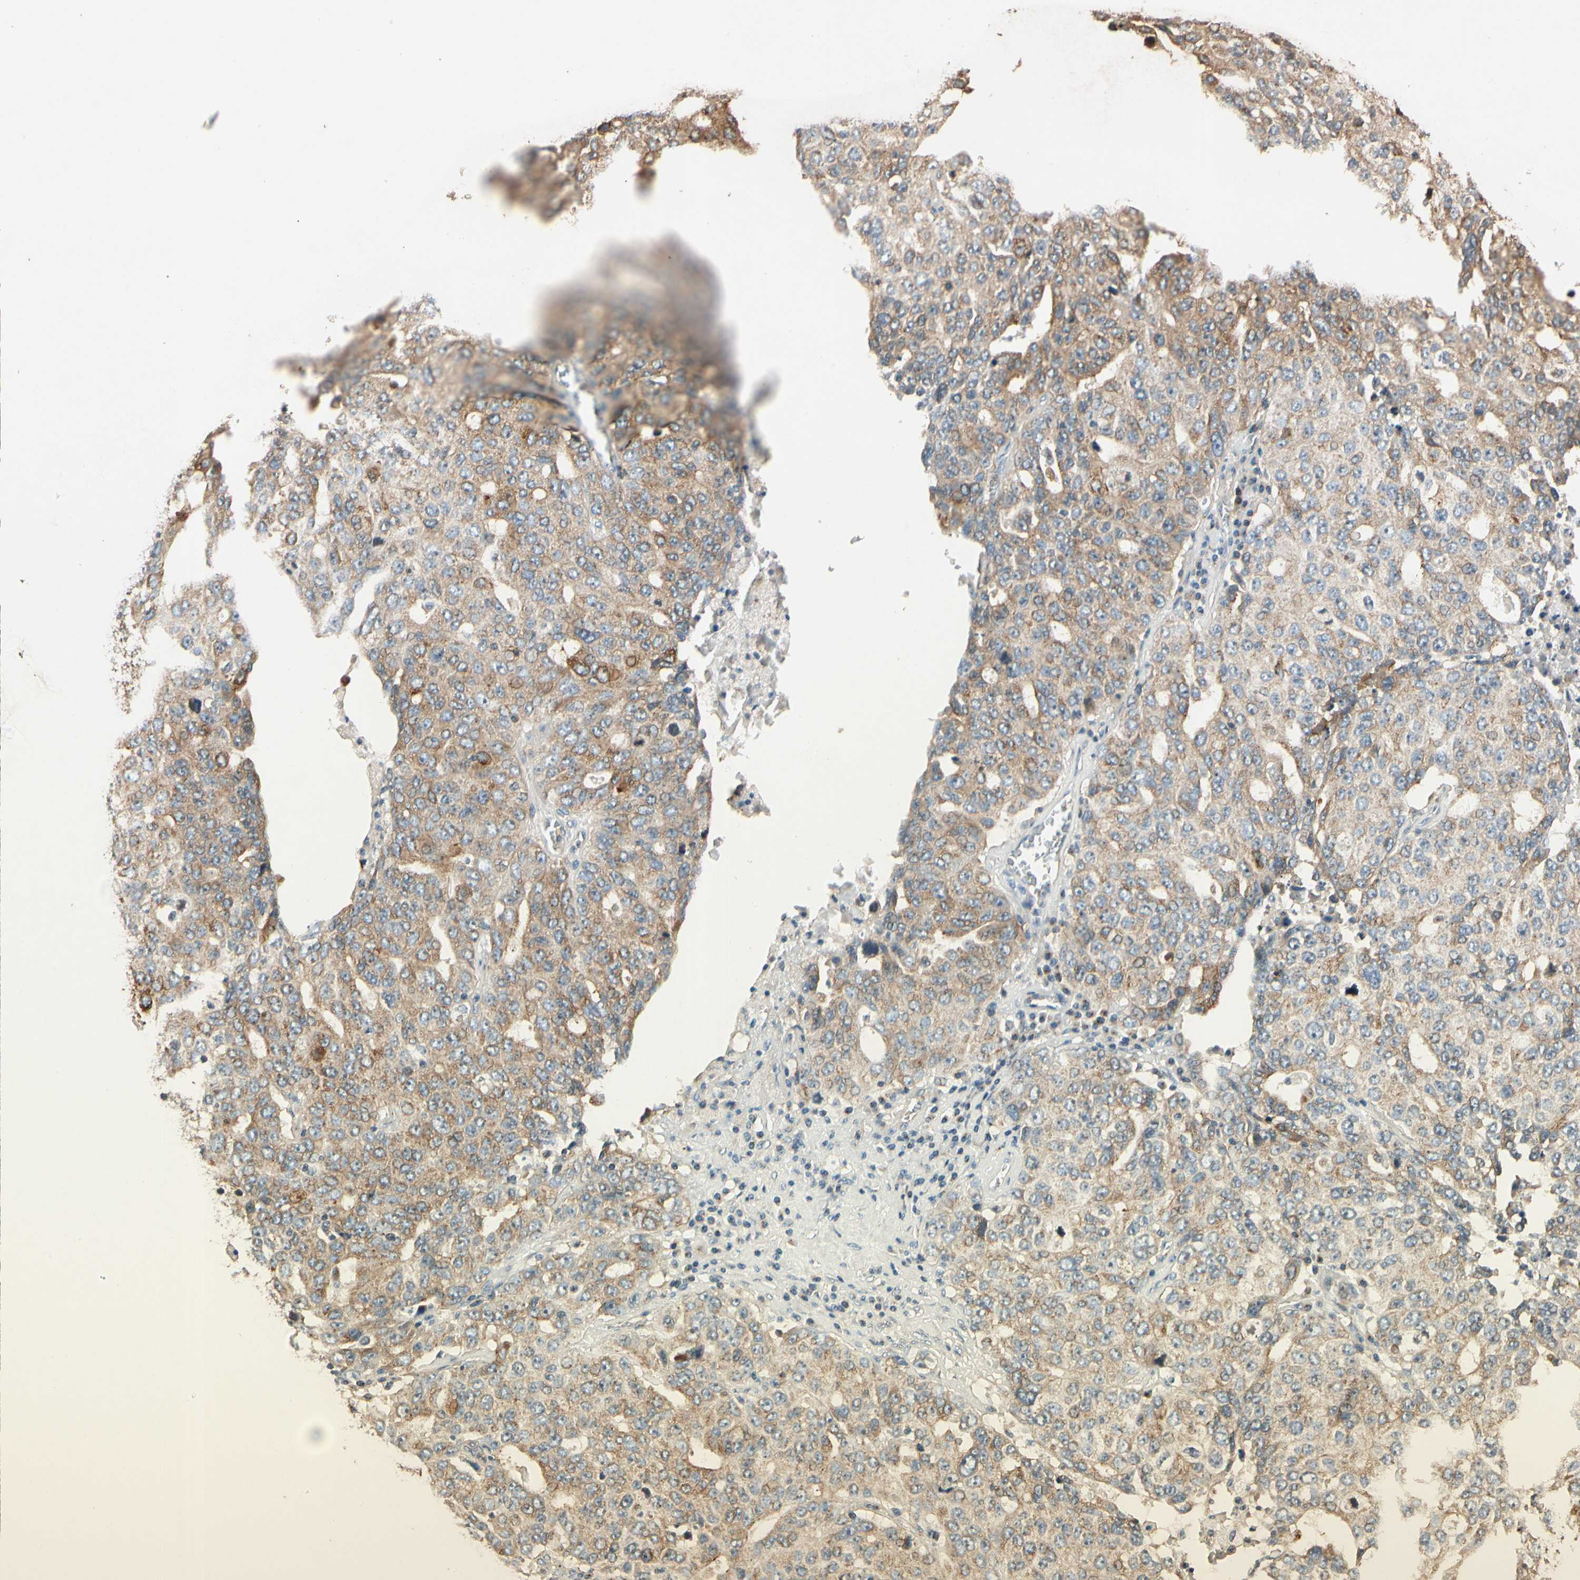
{"staining": {"intensity": "moderate", "quantity": ">75%", "location": "cytoplasmic/membranous"}, "tissue": "ovarian cancer", "cell_type": "Tumor cells", "image_type": "cancer", "snomed": [{"axis": "morphology", "description": "Carcinoma, endometroid"}, {"axis": "topography", "description": "Ovary"}], "caption": "The photomicrograph reveals staining of endometroid carcinoma (ovarian), revealing moderate cytoplasmic/membranous protein positivity (brown color) within tumor cells. (DAB (3,3'-diaminobenzidine) IHC, brown staining for protein, blue staining for nuclei).", "gene": "AKAP9", "patient": {"sex": "female", "age": 62}}